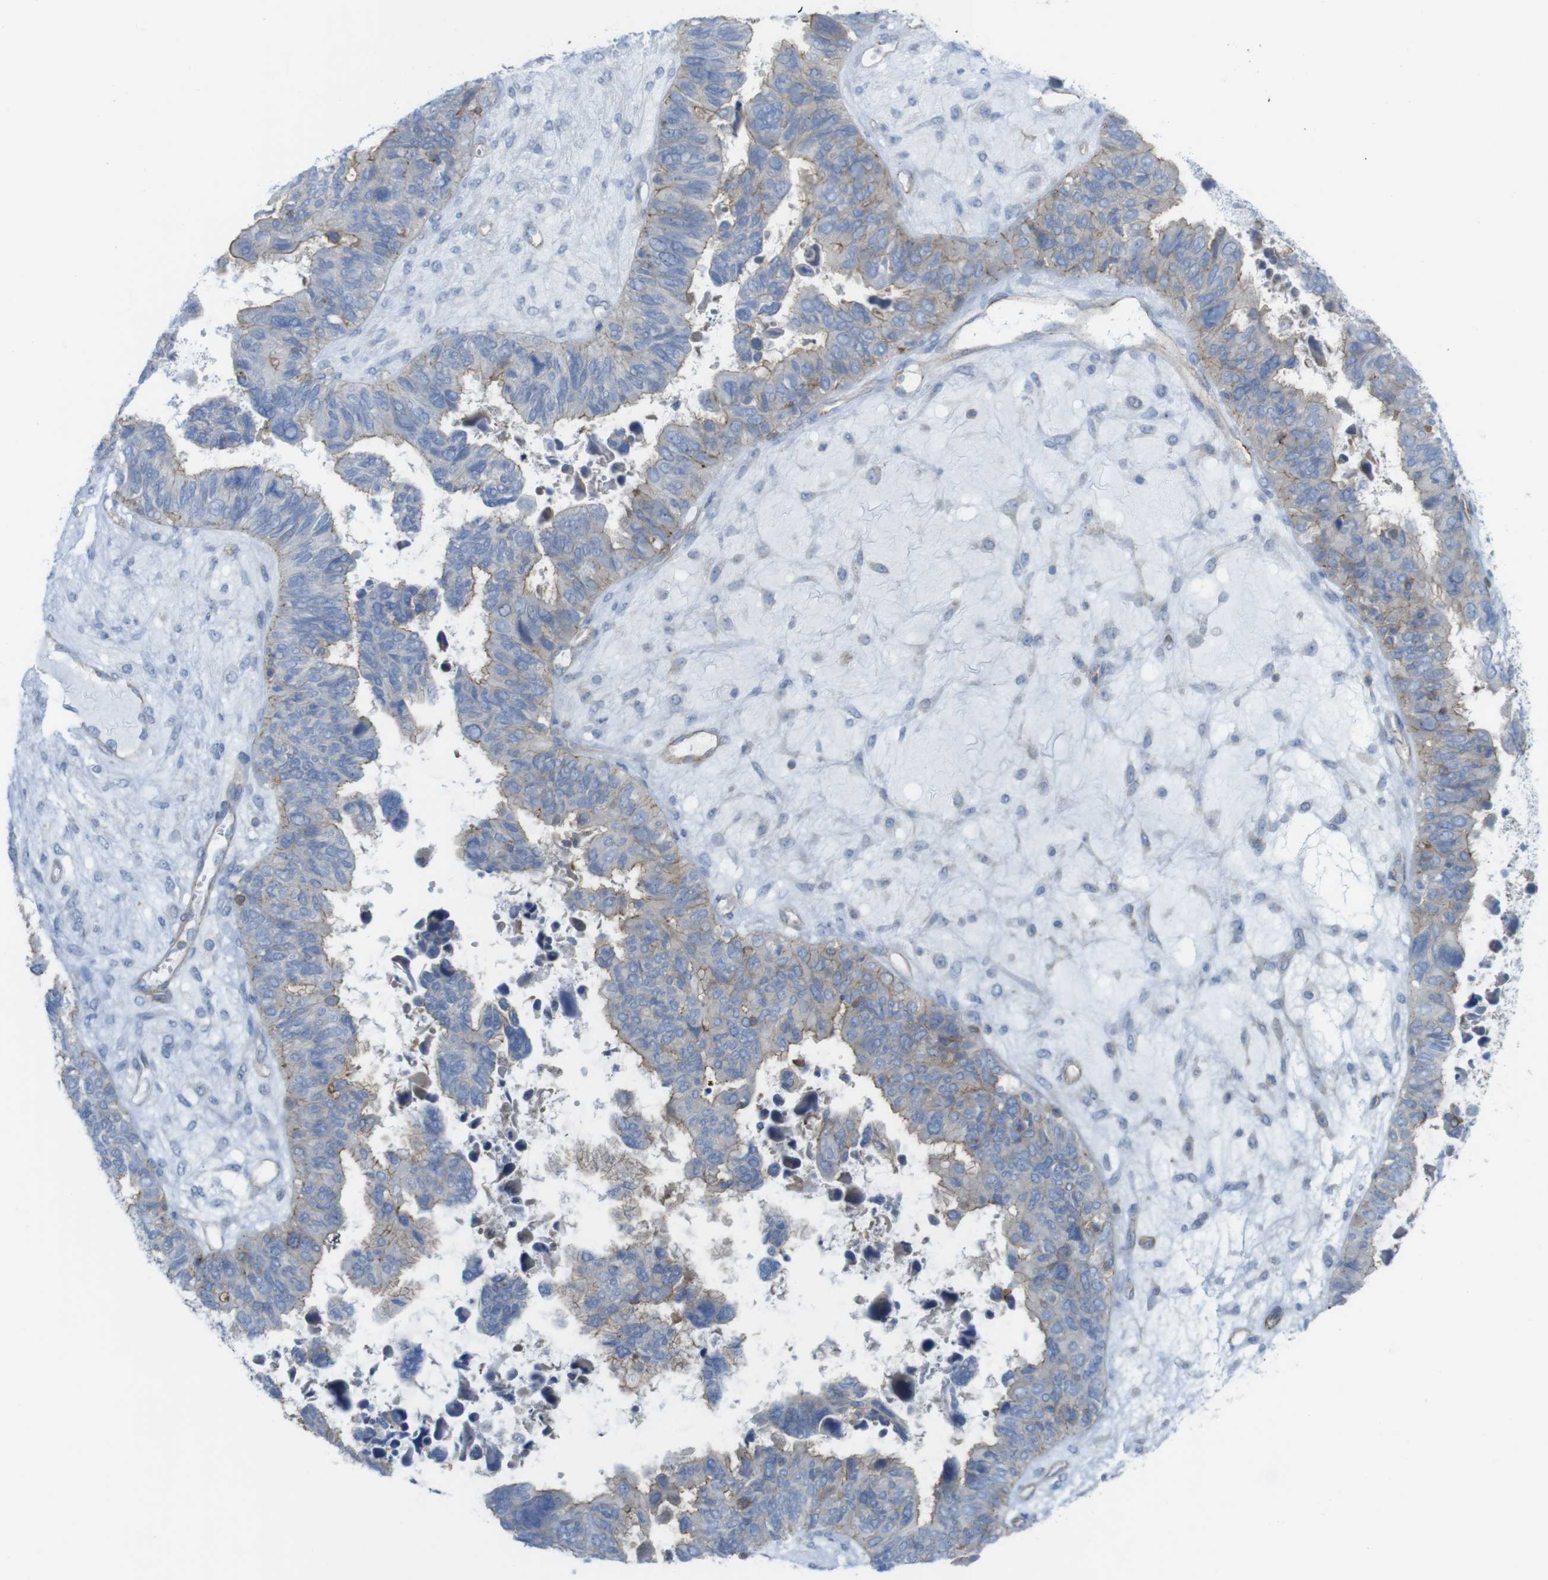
{"staining": {"intensity": "moderate", "quantity": "<25%", "location": "cytoplasmic/membranous"}, "tissue": "ovarian cancer", "cell_type": "Tumor cells", "image_type": "cancer", "snomed": [{"axis": "morphology", "description": "Cystadenocarcinoma, serous, NOS"}, {"axis": "topography", "description": "Ovary"}], "caption": "IHC photomicrograph of neoplastic tissue: human ovarian cancer (serous cystadenocarcinoma) stained using IHC displays low levels of moderate protein expression localized specifically in the cytoplasmic/membranous of tumor cells, appearing as a cytoplasmic/membranous brown color.", "gene": "PREX2", "patient": {"sex": "female", "age": 79}}